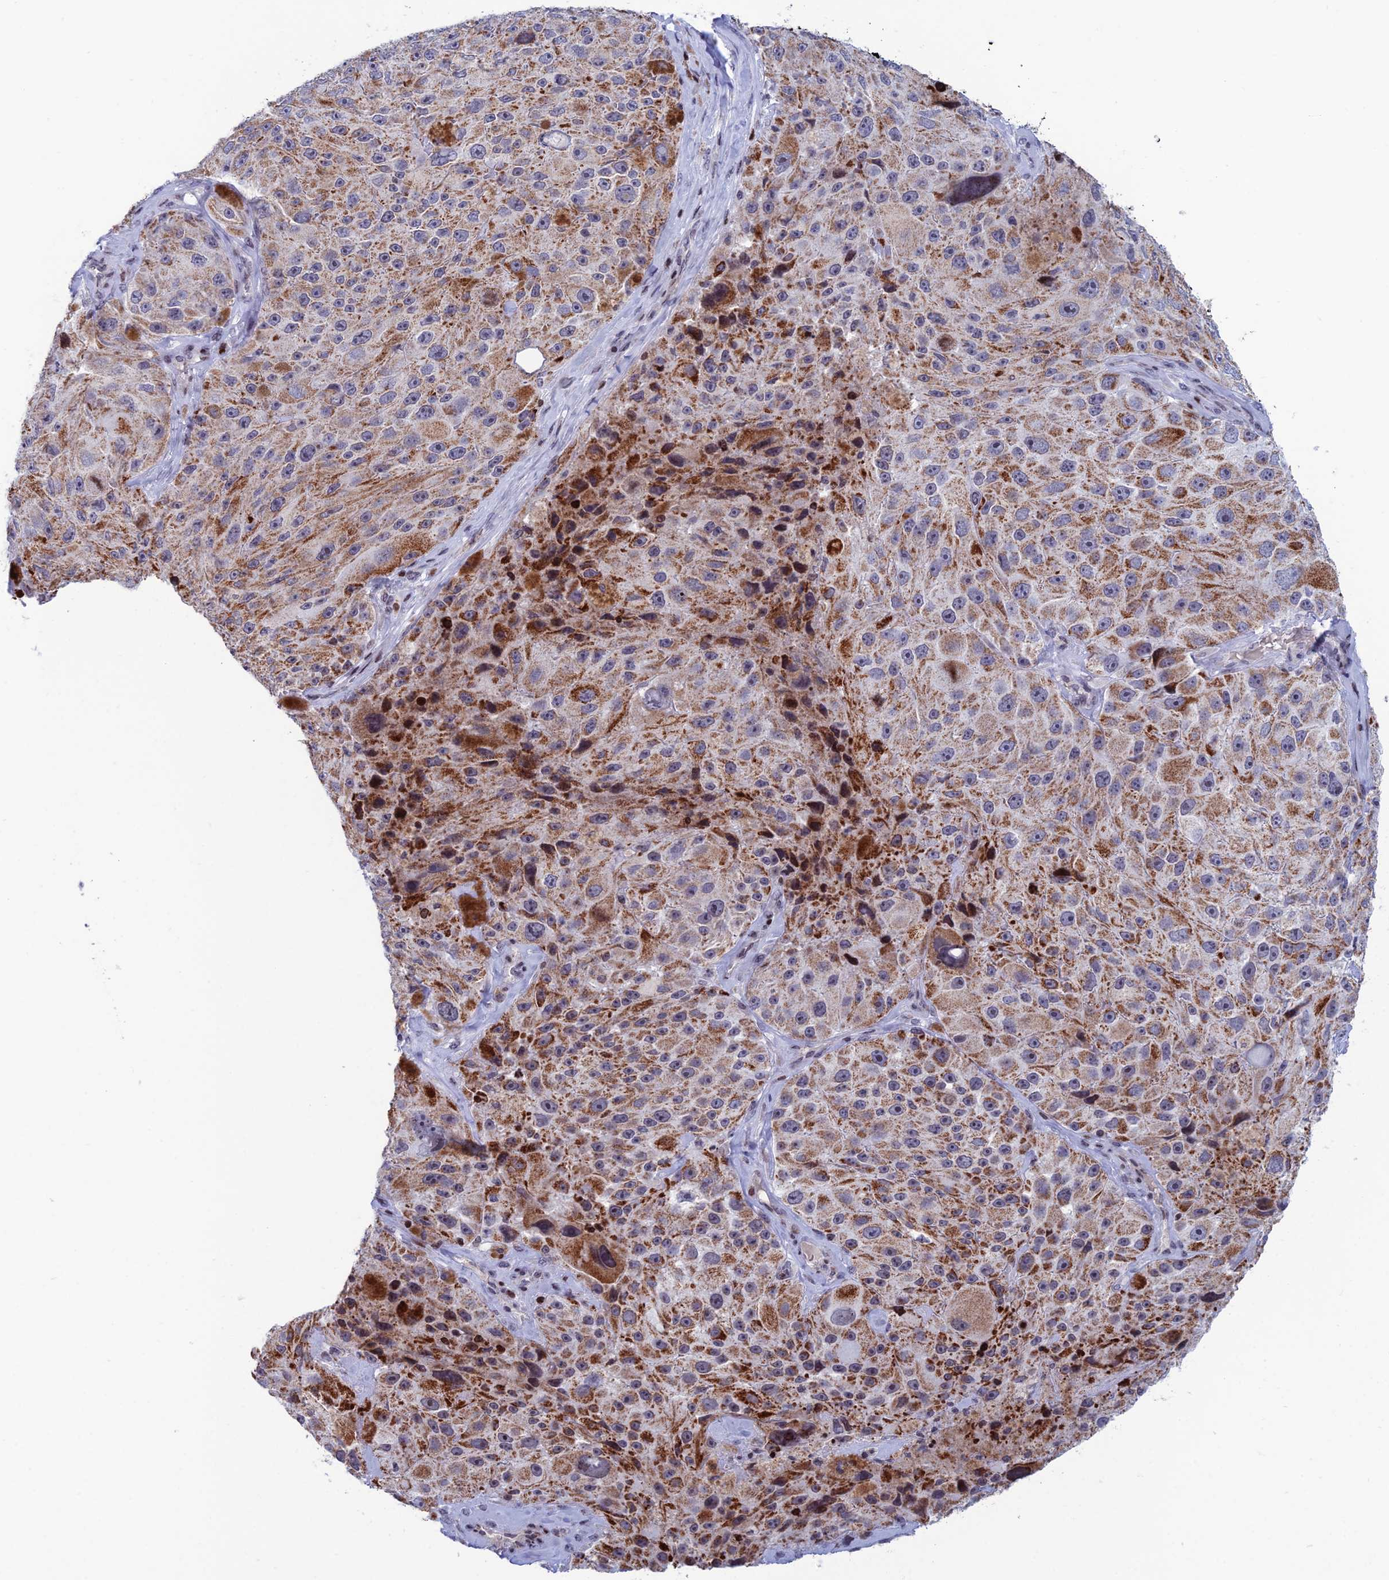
{"staining": {"intensity": "moderate", "quantity": ">75%", "location": "cytoplasmic/membranous"}, "tissue": "melanoma", "cell_type": "Tumor cells", "image_type": "cancer", "snomed": [{"axis": "morphology", "description": "Malignant melanoma, Metastatic site"}, {"axis": "topography", "description": "Lymph node"}], "caption": "There is medium levels of moderate cytoplasmic/membranous staining in tumor cells of melanoma, as demonstrated by immunohistochemical staining (brown color).", "gene": "AFF3", "patient": {"sex": "male", "age": 62}}